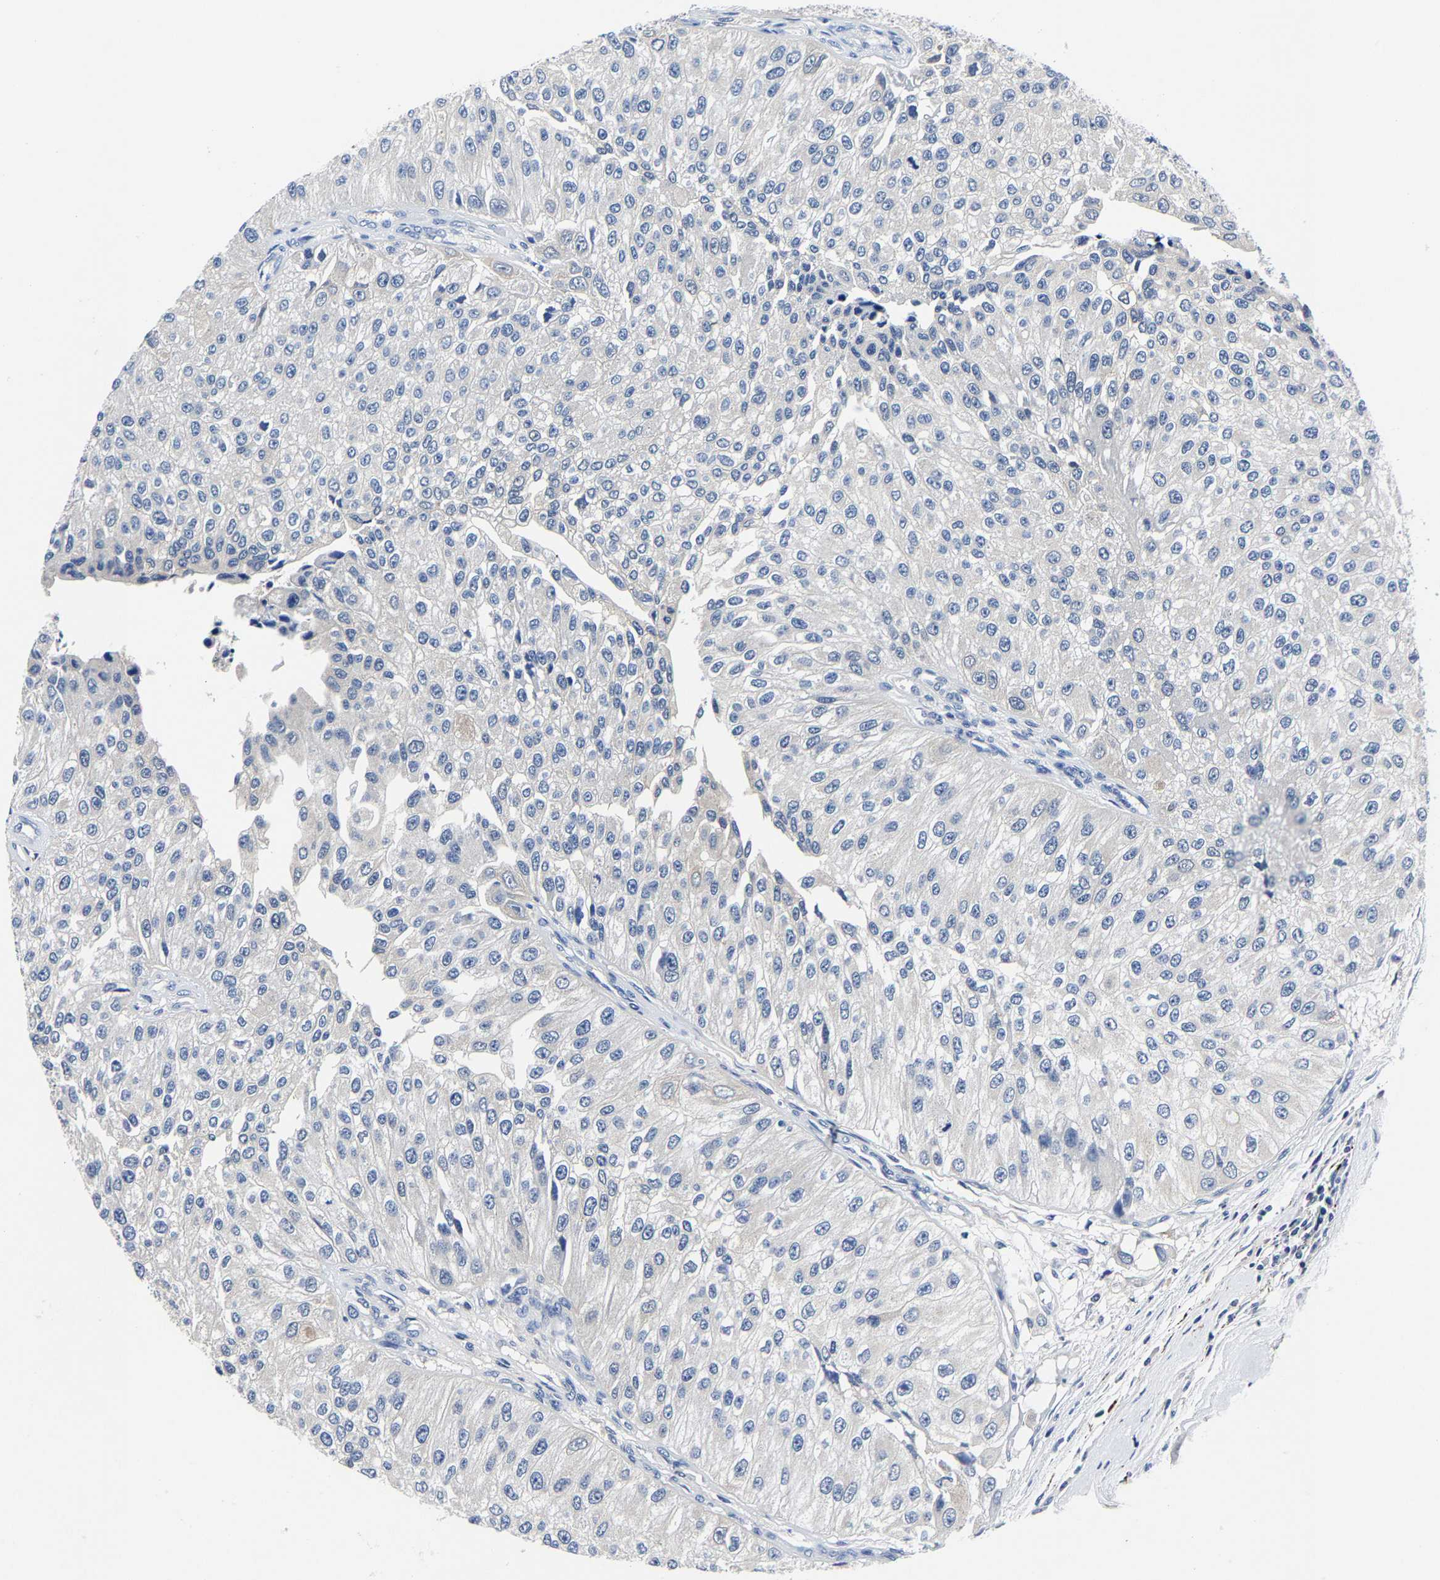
{"staining": {"intensity": "negative", "quantity": "none", "location": "none"}, "tissue": "urothelial cancer", "cell_type": "Tumor cells", "image_type": "cancer", "snomed": [{"axis": "morphology", "description": "Urothelial carcinoma, High grade"}, {"axis": "topography", "description": "Kidney"}, {"axis": "topography", "description": "Urinary bladder"}], "caption": "An image of human high-grade urothelial carcinoma is negative for staining in tumor cells.", "gene": "PSPH", "patient": {"sex": "male", "age": 77}}